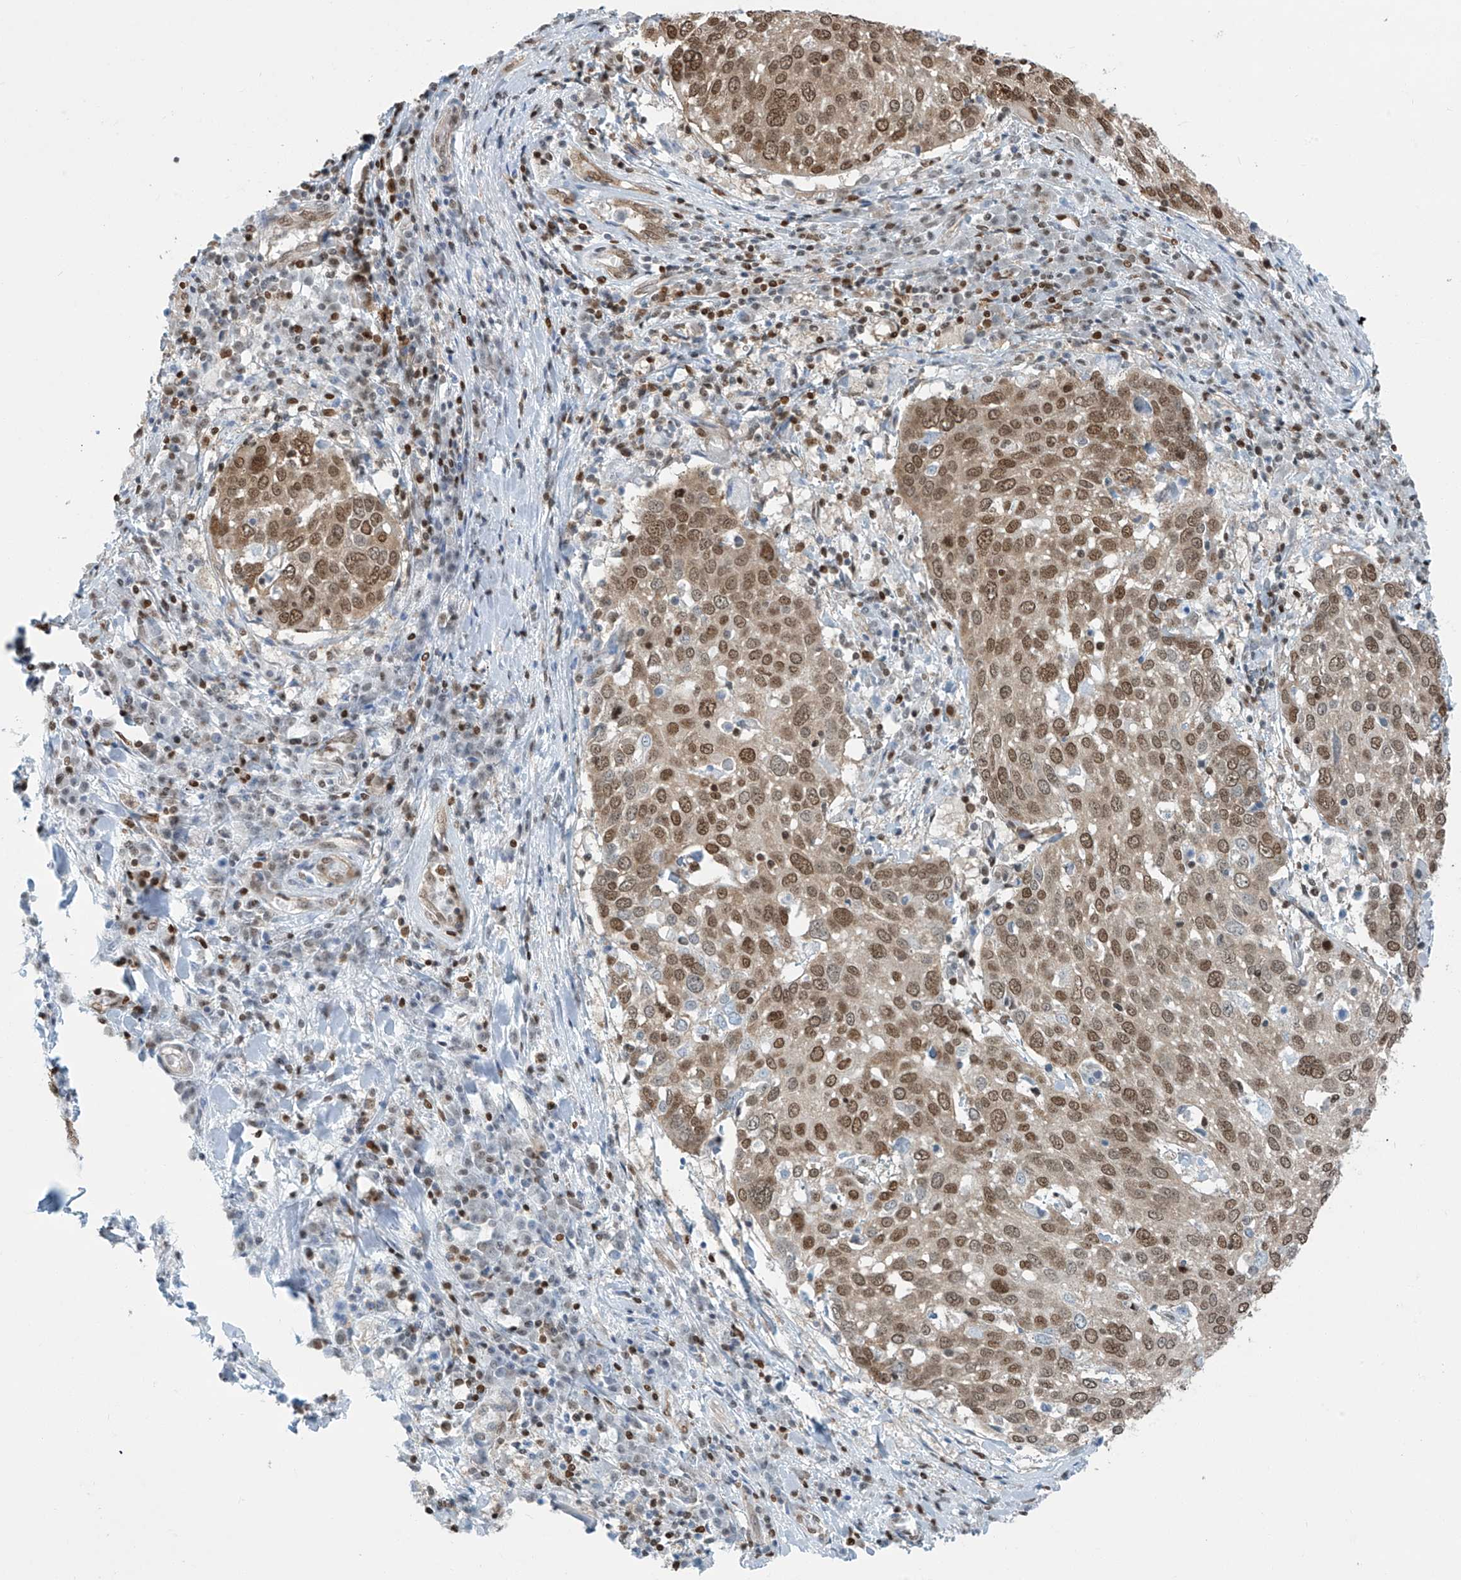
{"staining": {"intensity": "moderate", "quantity": ">75%", "location": "cytoplasmic/membranous,nuclear"}, "tissue": "lung cancer", "cell_type": "Tumor cells", "image_type": "cancer", "snomed": [{"axis": "morphology", "description": "Squamous cell carcinoma, NOS"}, {"axis": "topography", "description": "Lung"}], "caption": "This image shows immunohistochemistry (IHC) staining of human lung squamous cell carcinoma, with medium moderate cytoplasmic/membranous and nuclear staining in approximately >75% of tumor cells.", "gene": "SARNP", "patient": {"sex": "male", "age": 65}}